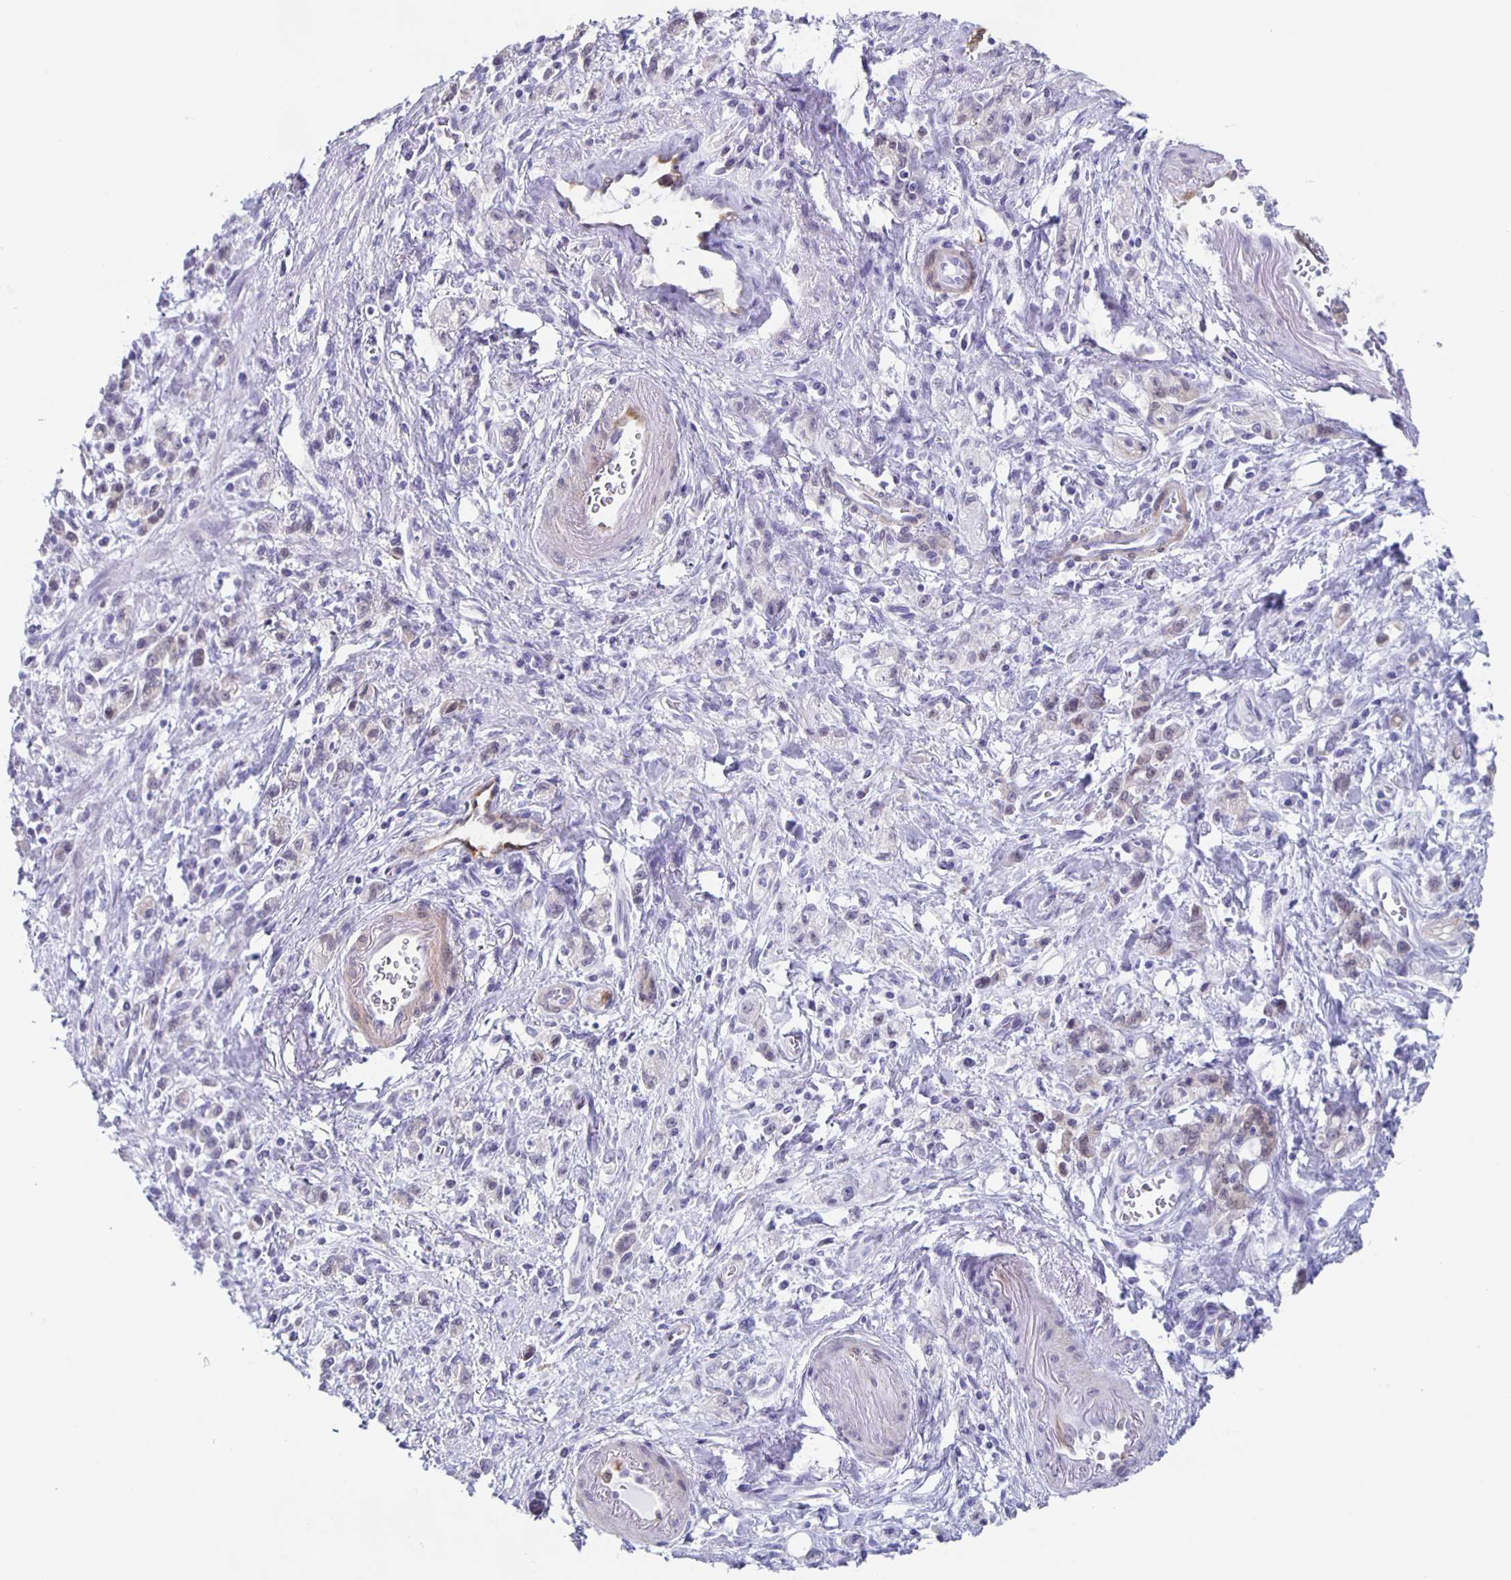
{"staining": {"intensity": "negative", "quantity": "none", "location": "none"}, "tissue": "stomach cancer", "cell_type": "Tumor cells", "image_type": "cancer", "snomed": [{"axis": "morphology", "description": "Adenocarcinoma, NOS"}, {"axis": "topography", "description": "Stomach"}], "caption": "Immunohistochemistry of human stomach cancer shows no expression in tumor cells.", "gene": "TPPP", "patient": {"sex": "male", "age": 77}}